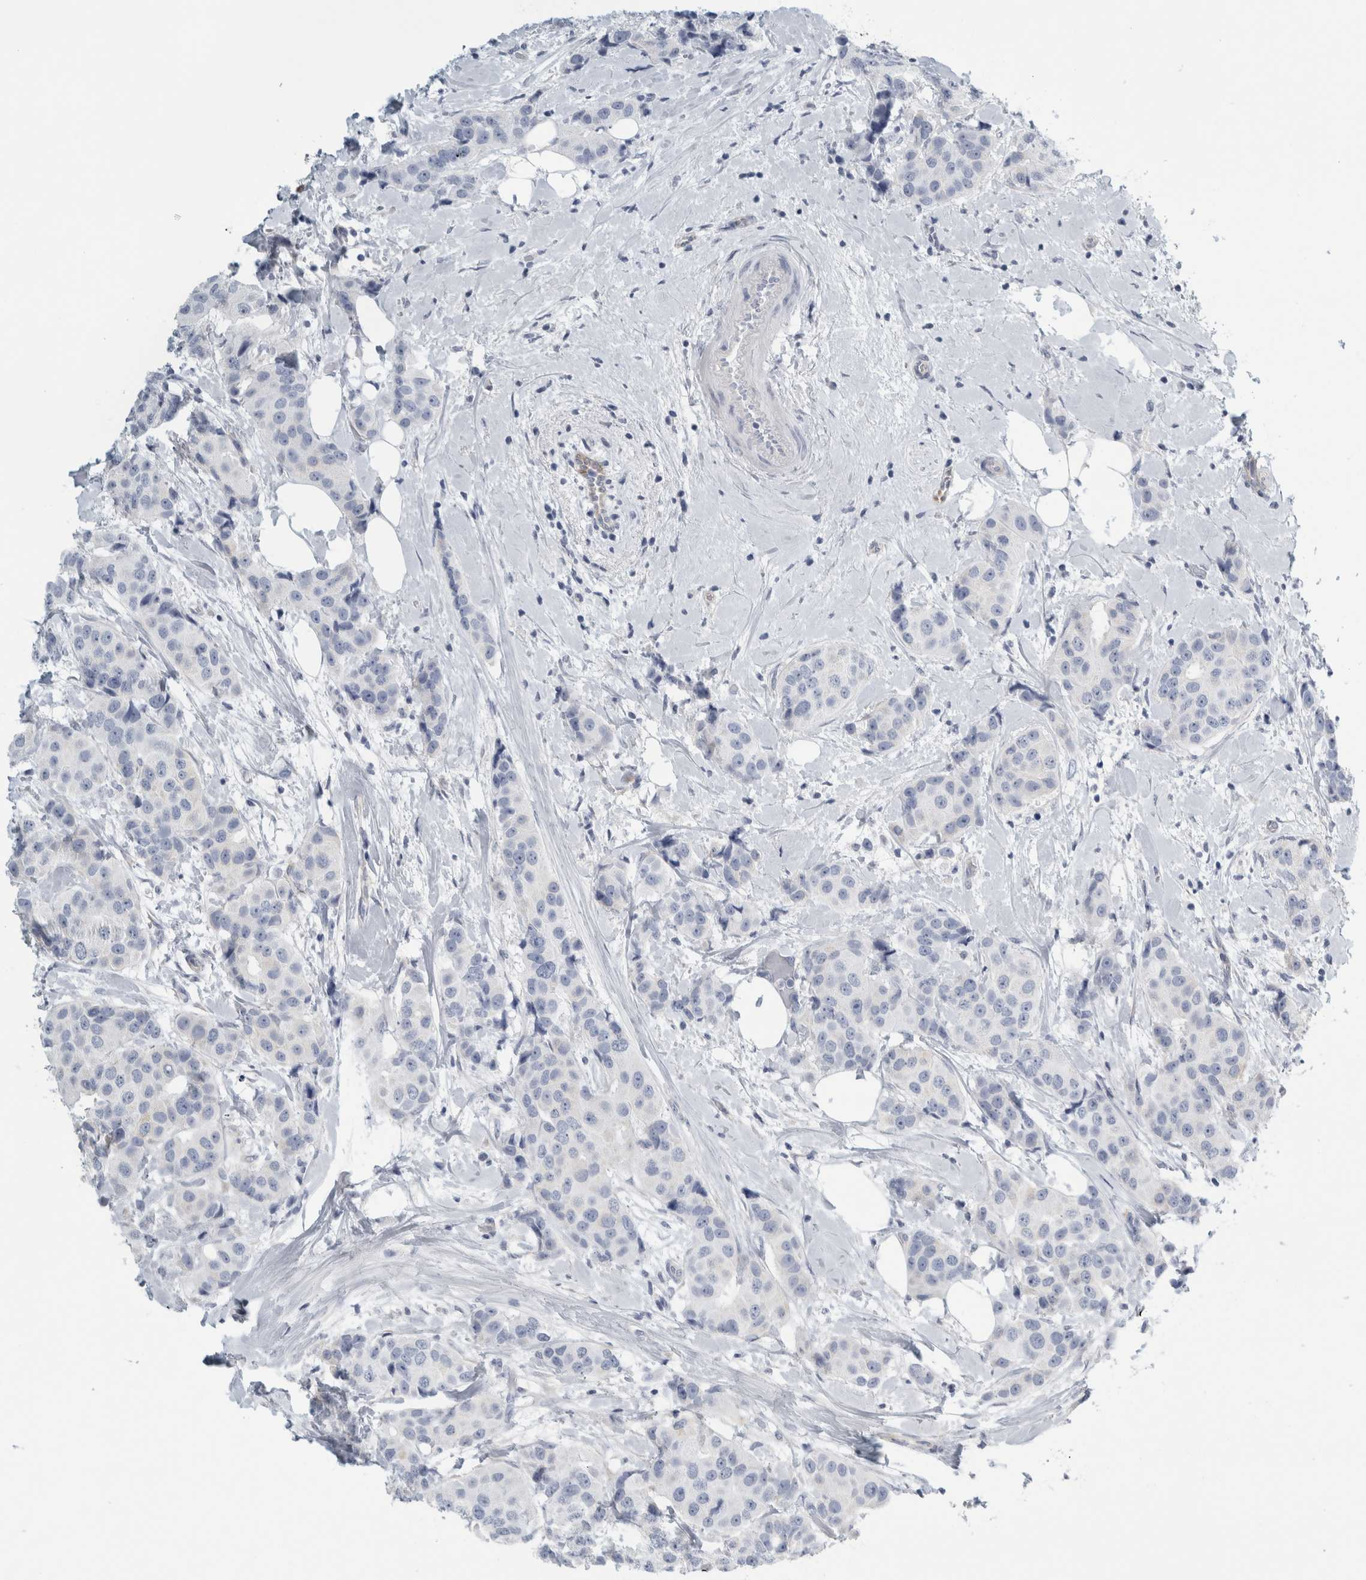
{"staining": {"intensity": "negative", "quantity": "none", "location": "none"}, "tissue": "breast cancer", "cell_type": "Tumor cells", "image_type": "cancer", "snomed": [{"axis": "morphology", "description": "Normal tissue, NOS"}, {"axis": "morphology", "description": "Duct carcinoma"}, {"axis": "topography", "description": "Breast"}], "caption": "The histopathology image exhibits no significant staining in tumor cells of breast cancer.", "gene": "B3GNT3", "patient": {"sex": "female", "age": 39}}